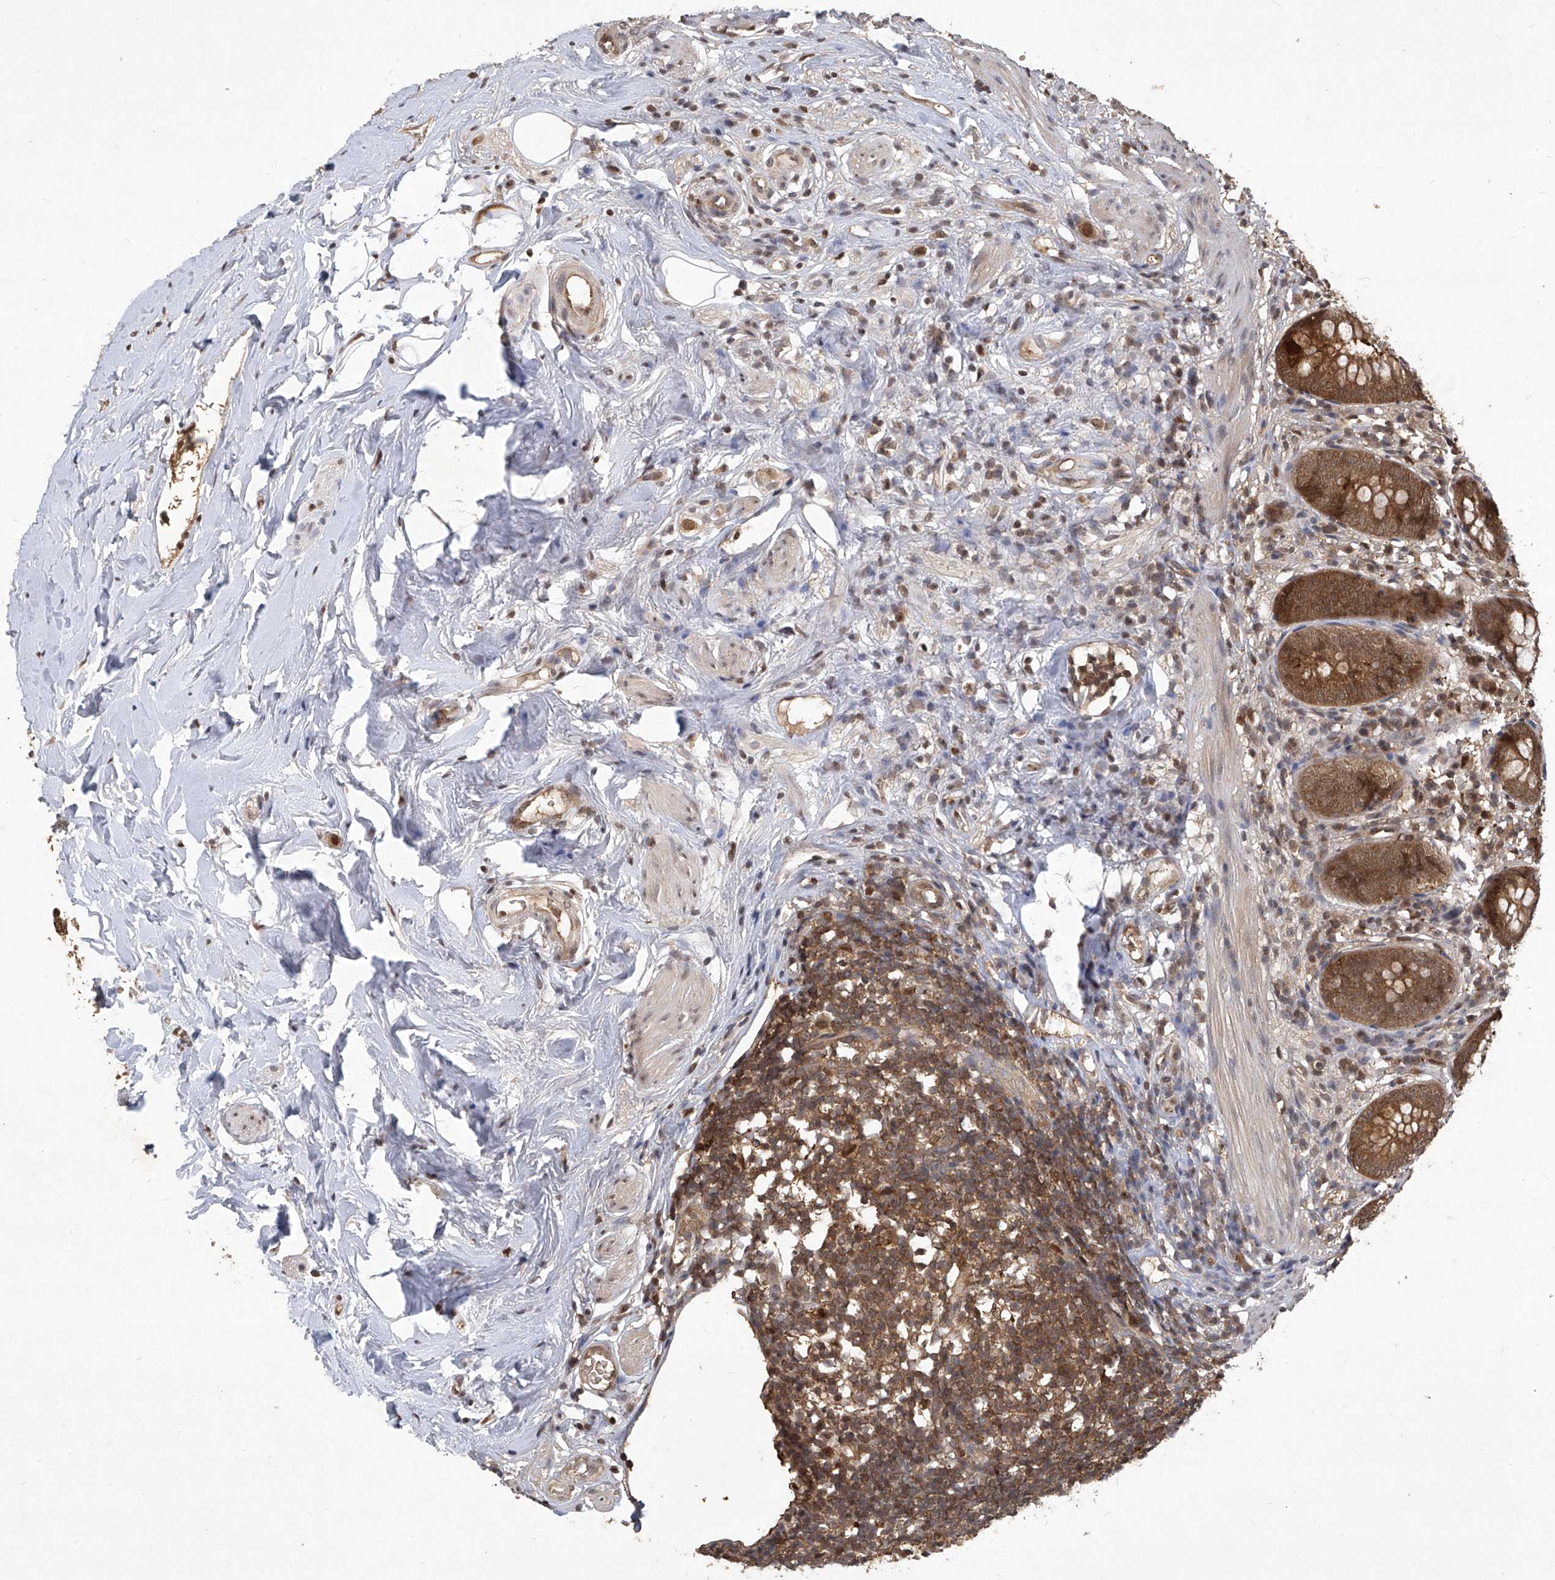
{"staining": {"intensity": "strong", "quantity": ">75%", "location": "cytoplasmic/membranous,nuclear"}, "tissue": "appendix", "cell_type": "Glandular cells", "image_type": "normal", "snomed": [{"axis": "morphology", "description": "Normal tissue, NOS"}, {"axis": "topography", "description": "Appendix"}], "caption": "An image of human appendix stained for a protein demonstrates strong cytoplasmic/membranous,nuclear brown staining in glandular cells.", "gene": "PSMB1", "patient": {"sex": "female", "age": 62}}